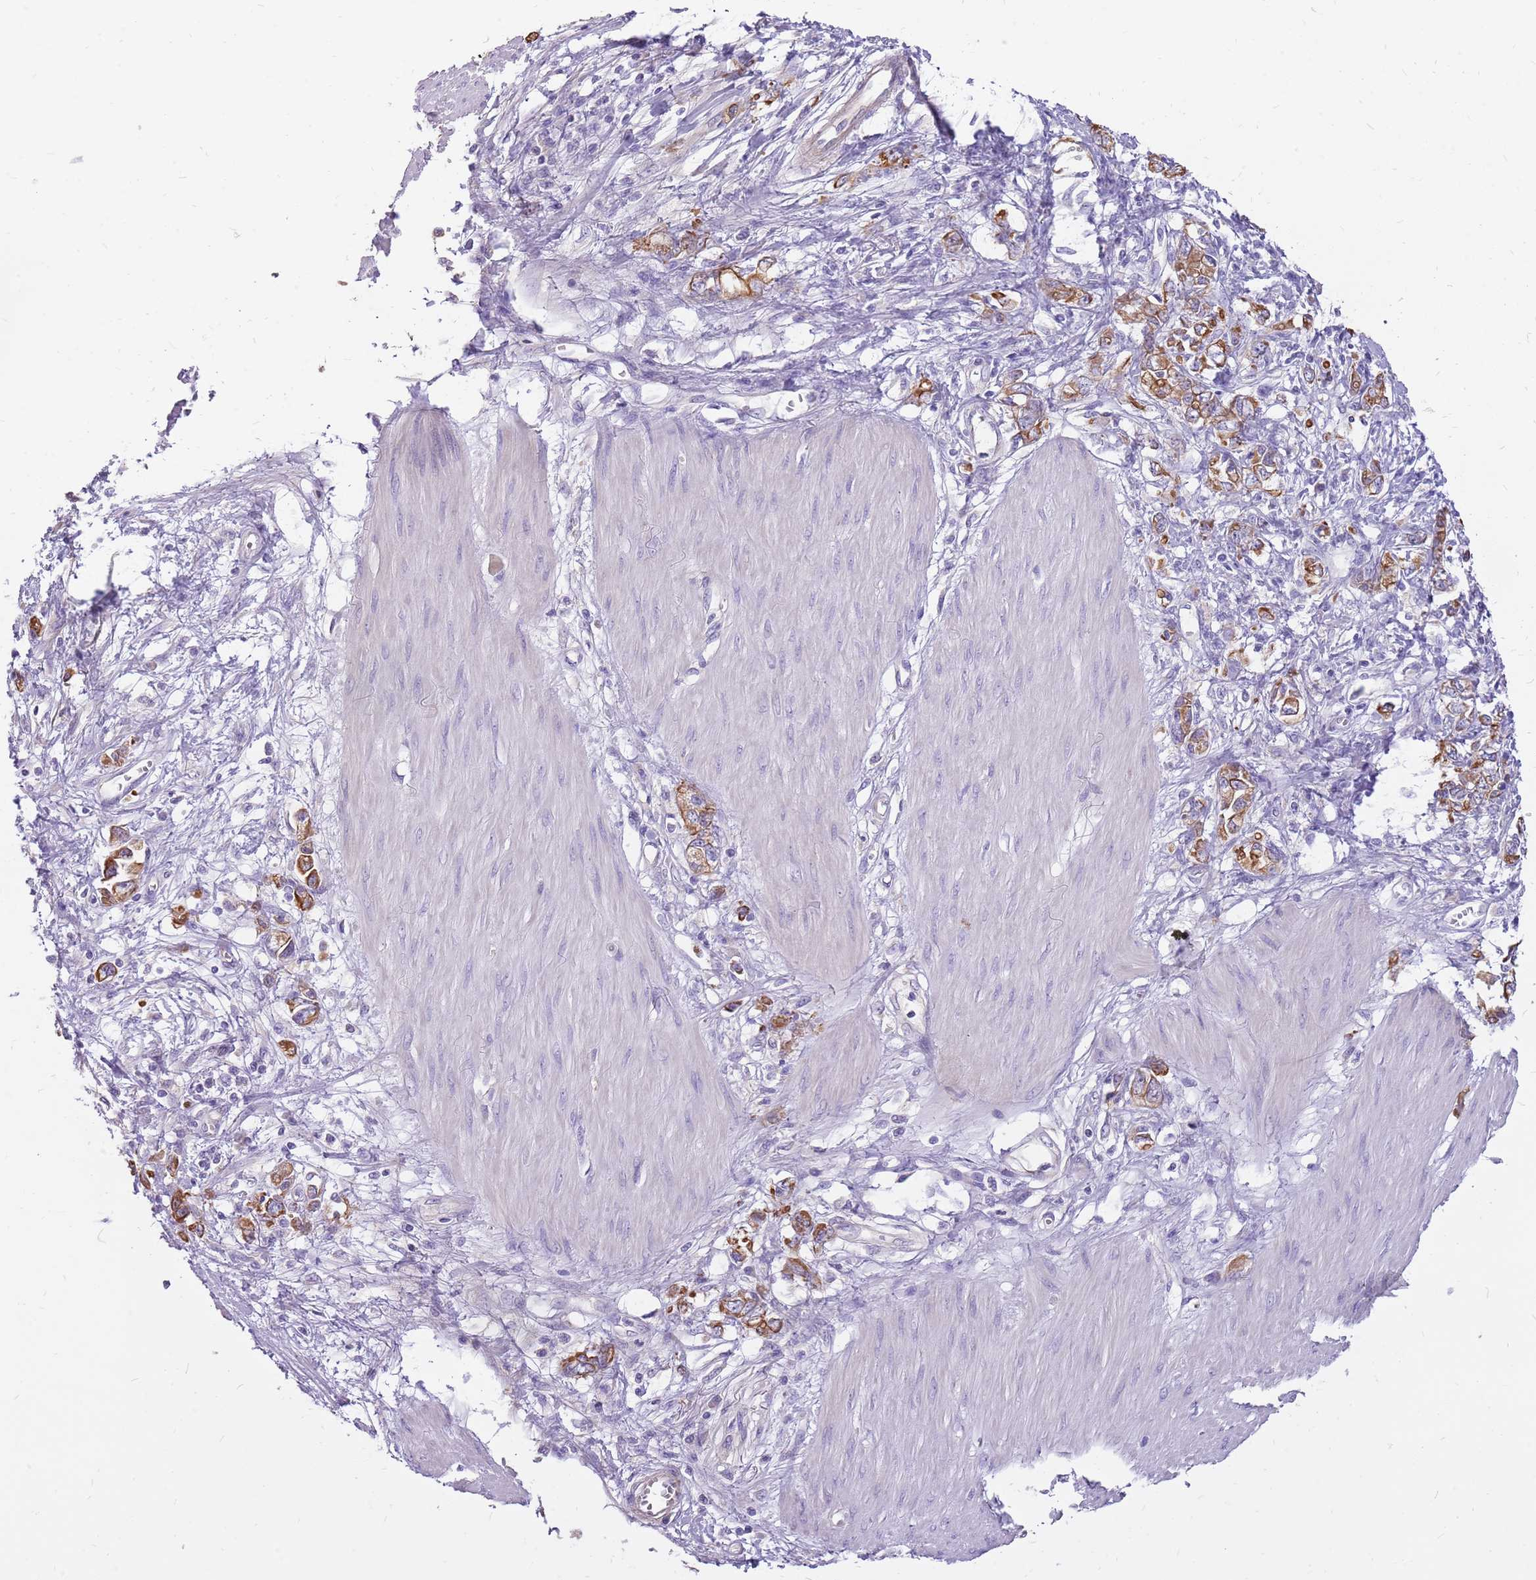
{"staining": {"intensity": "strong", "quantity": ">75%", "location": "cytoplasmic/membranous"}, "tissue": "stomach cancer", "cell_type": "Tumor cells", "image_type": "cancer", "snomed": [{"axis": "morphology", "description": "Adenocarcinoma, NOS"}, {"axis": "topography", "description": "Stomach"}], "caption": "Tumor cells exhibit strong cytoplasmic/membranous staining in approximately >75% of cells in stomach cancer (adenocarcinoma).", "gene": "WASHC4", "patient": {"sex": "female", "age": 76}}